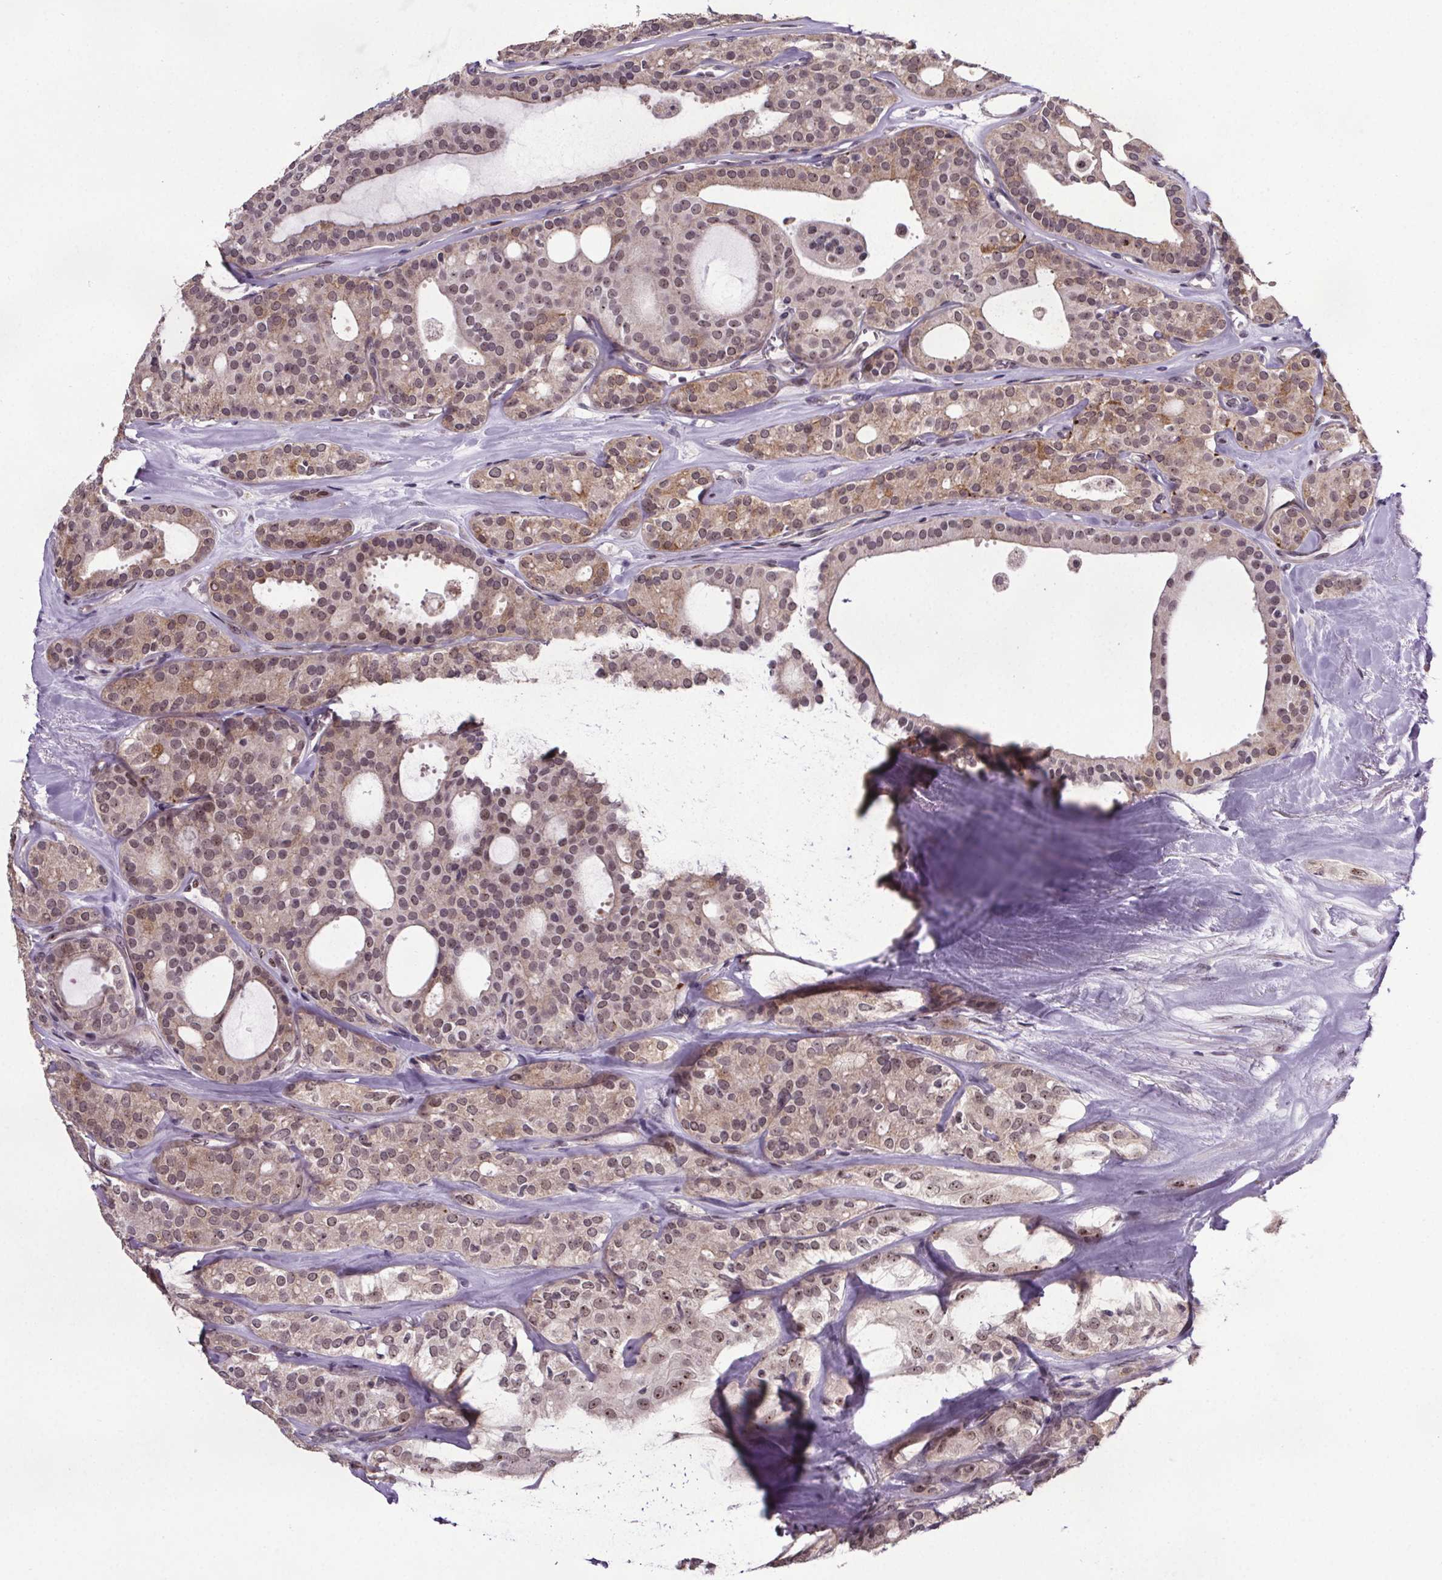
{"staining": {"intensity": "weak", "quantity": ">75%", "location": "cytoplasmic/membranous,nuclear"}, "tissue": "thyroid cancer", "cell_type": "Tumor cells", "image_type": "cancer", "snomed": [{"axis": "morphology", "description": "Follicular adenoma carcinoma, NOS"}, {"axis": "topography", "description": "Thyroid gland"}], "caption": "Weak cytoplasmic/membranous and nuclear staining for a protein is present in approximately >75% of tumor cells of thyroid follicular adenoma carcinoma using immunohistochemistry (IHC).", "gene": "ATMIN", "patient": {"sex": "male", "age": 75}}